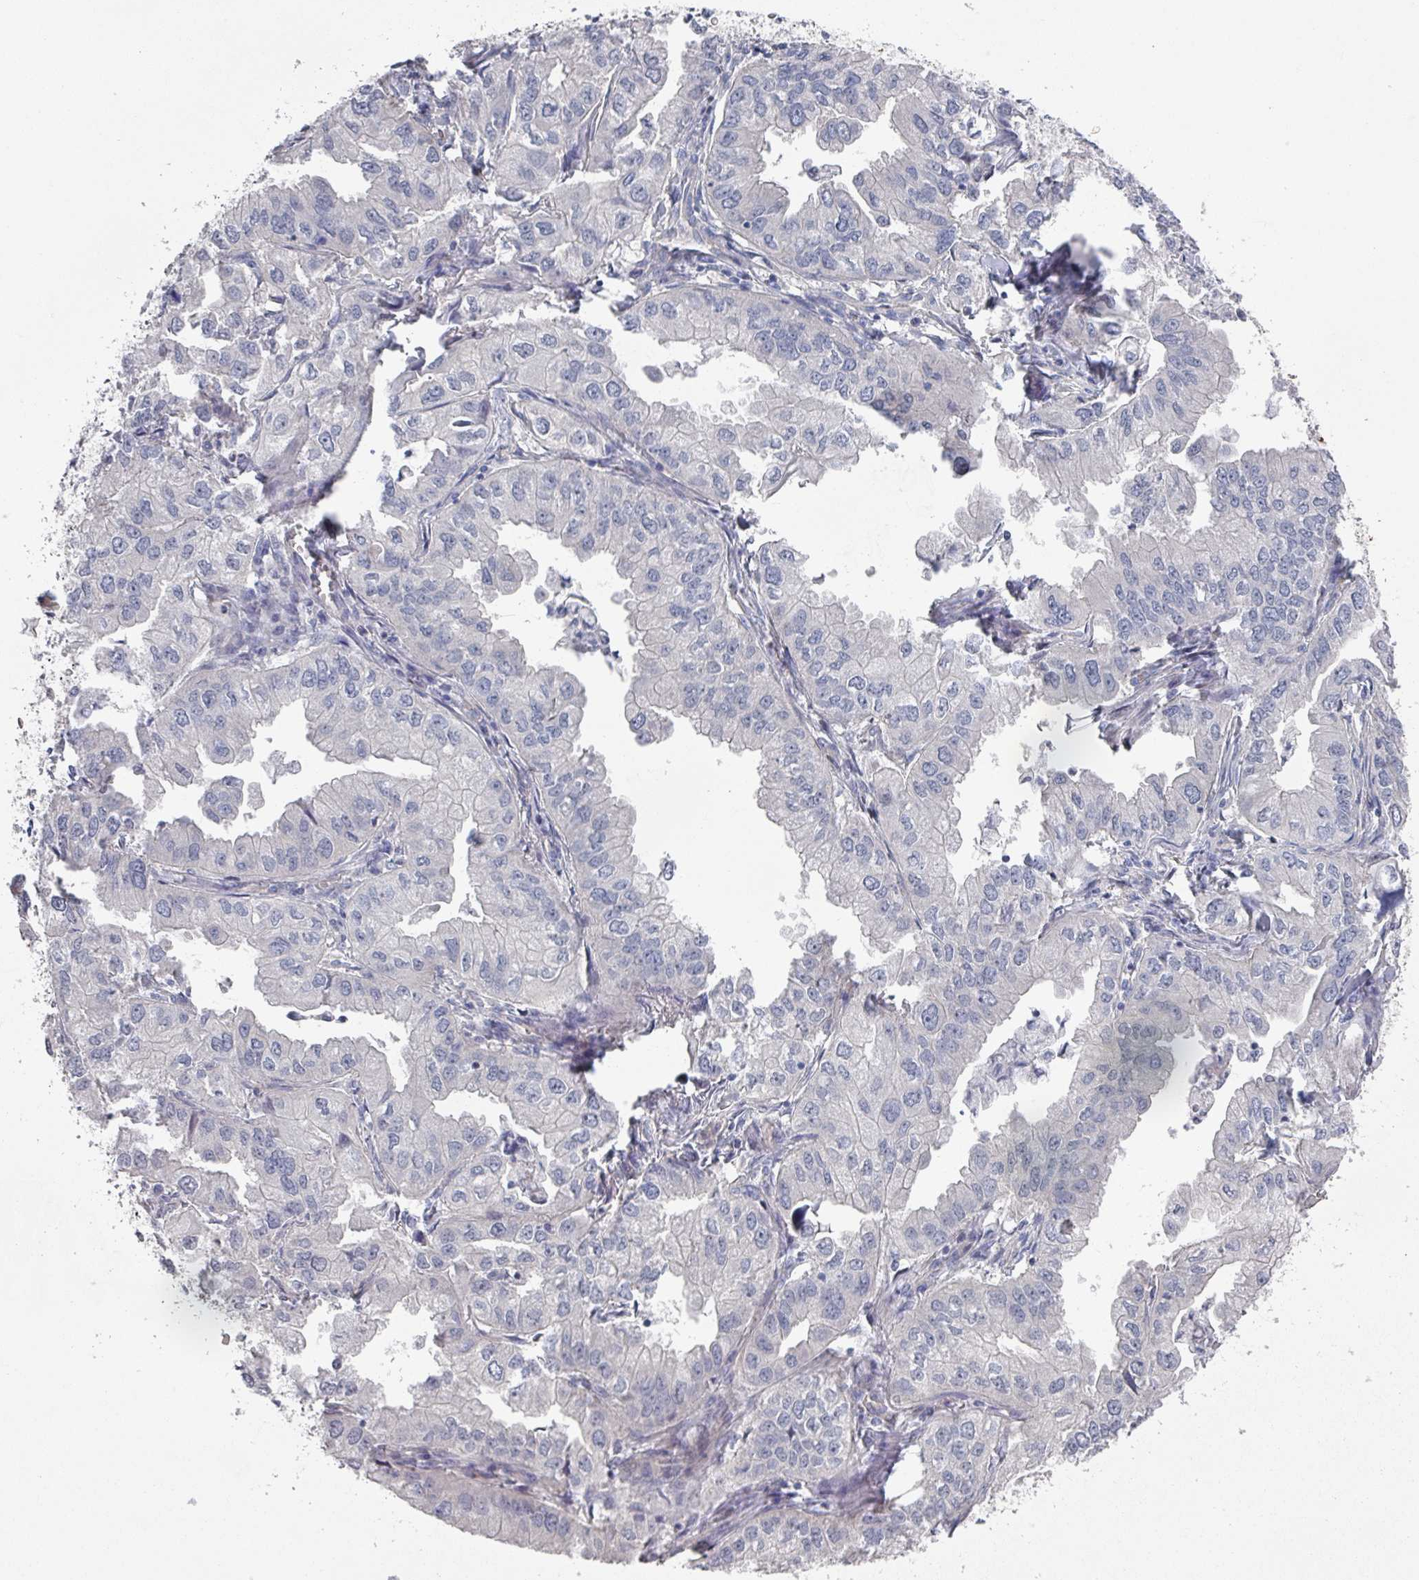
{"staining": {"intensity": "negative", "quantity": "none", "location": "none"}, "tissue": "lung cancer", "cell_type": "Tumor cells", "image_type": "cancer", "snomed": [{"axis": "morphology", "description": "Adenocarcinoma, NOS"}, {"axis": "topography", "description": "Lung"}], "caption": "Immunohistochemistry of lung cancer (adenocarcinoma) shows no positivity in tumor cells.", "gene": "EFL1", "patient": {"sex": "male", "age": 48}}